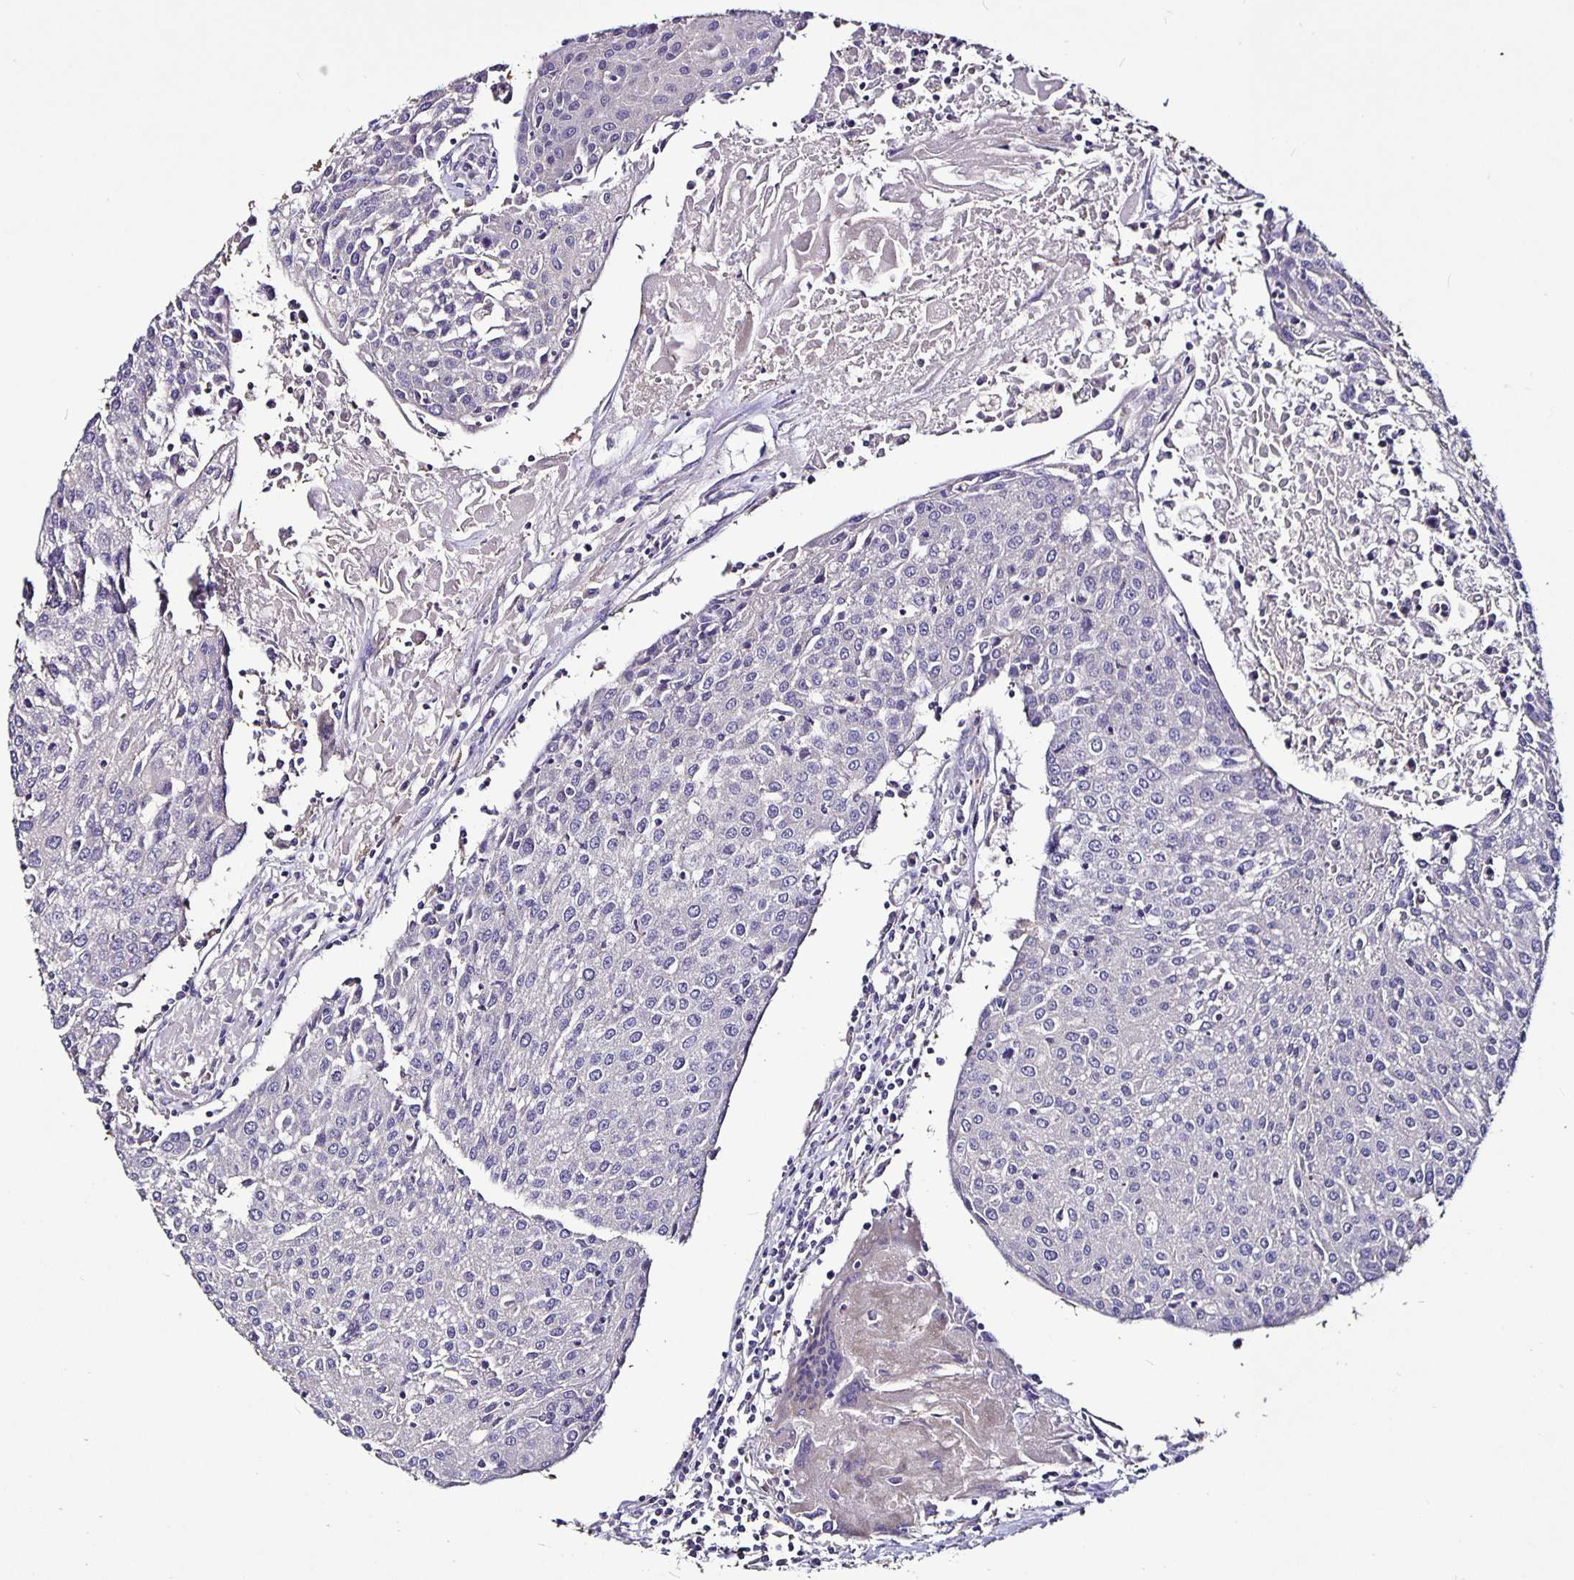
{"staining": {"intensity": "negative", "quantity": "none", "location": "none"}, "tissue": "urothelial cancer", "cell_type": "Tumor cells", "image_type": "cancer", "snomed": [{"axis": "morphology", "description": "Urothelial carcinoma, High grade"}, {"axis": "topography", "description": "Urinary bladder"}], "caption": "An immunohistochemistry (IHC) image of urothelial carcinoma (high-grade) is shown. There is no staining in tumor cells of urothelial carcinoma (high-grade). (Stains: DAB immunohistochemistry with hematoxylin counter stain, Microscopy: brightfield microscopy at high magnification).", "gene": "FCER1A", "patient": {"sex": "female", "age": 85}}